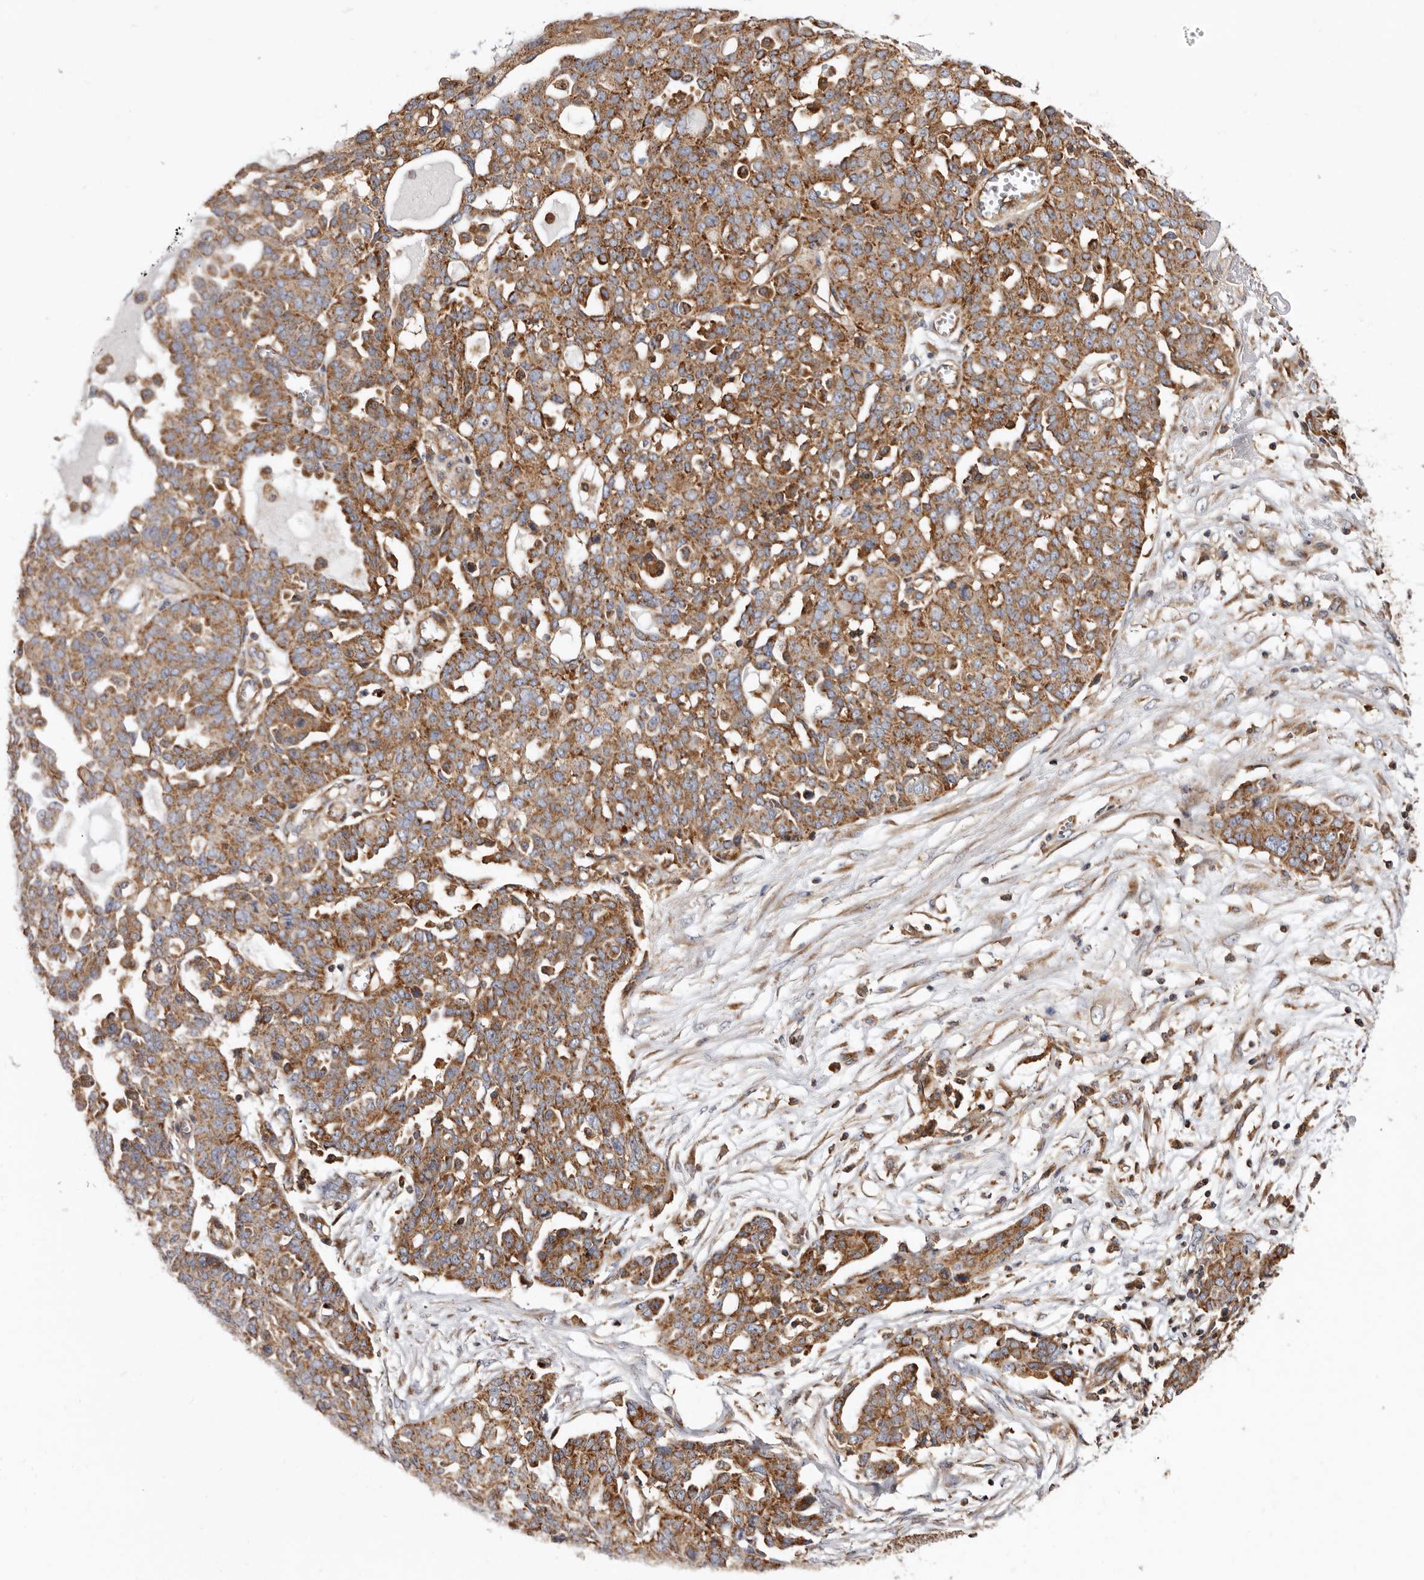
{"staining": {"intensity": "moderate", "quantity": ">75%", "location": "cytoplasmic/membranous"}, "tissue": "ovarian cancer", "cell_type": "Tumor cells", "image_type": "cancer", "snomed": [{"axis": "morphology", "description": "Cystadenocarcinoma, serous, NOS"}, {"axis": "topography", "description": "Soft tissue"}, {"axis": "topography", "description": "Ovary"}], "caption": "Immunohistochemistry of serous cystadenocarcinoma (ovarian) shows medium levels of moderate cytoplasmic/membranous staining in approximately >75% of tumor cells.", "gene": "COQ8B", "patient": {"sex": "female", "age": 57}}